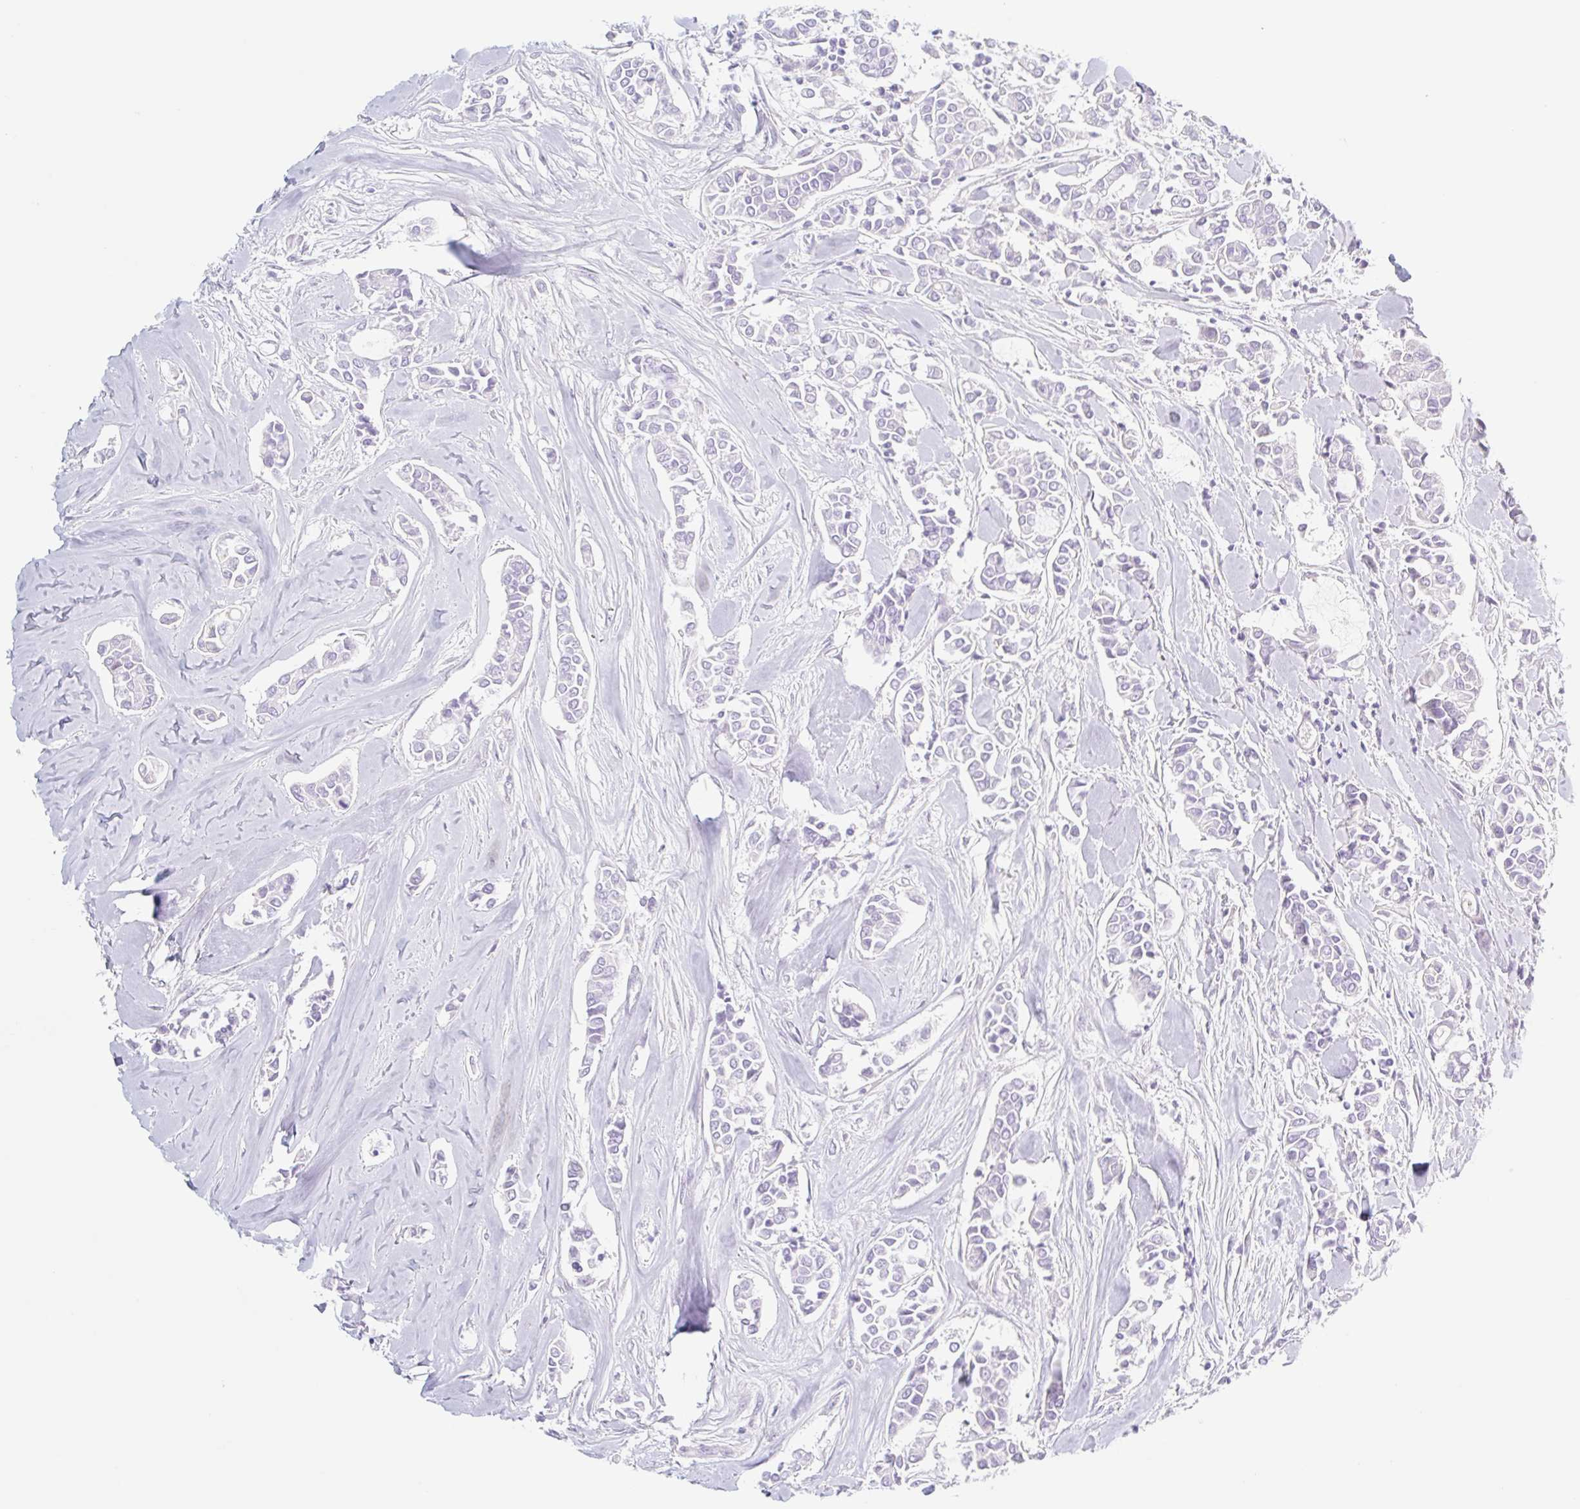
{"staining": {"intensity": "negative", "quantity": "none", "location": "none"}, "tissue": "breast cancer", "cell_type": "Tumor cells", "image_type": "cancer", "snomed": [{"axis": "morphology", "description": "Duct carcinoma"}, {"axis": "topography", "description": "Breast"}], "caption": "An image of breast cancer (invasive ductal carcinoma) stained for a protein reveals no brown staining in tumor cells.", "gene": "LYVE1", "patient": {"sex": "female", "age": 84}}